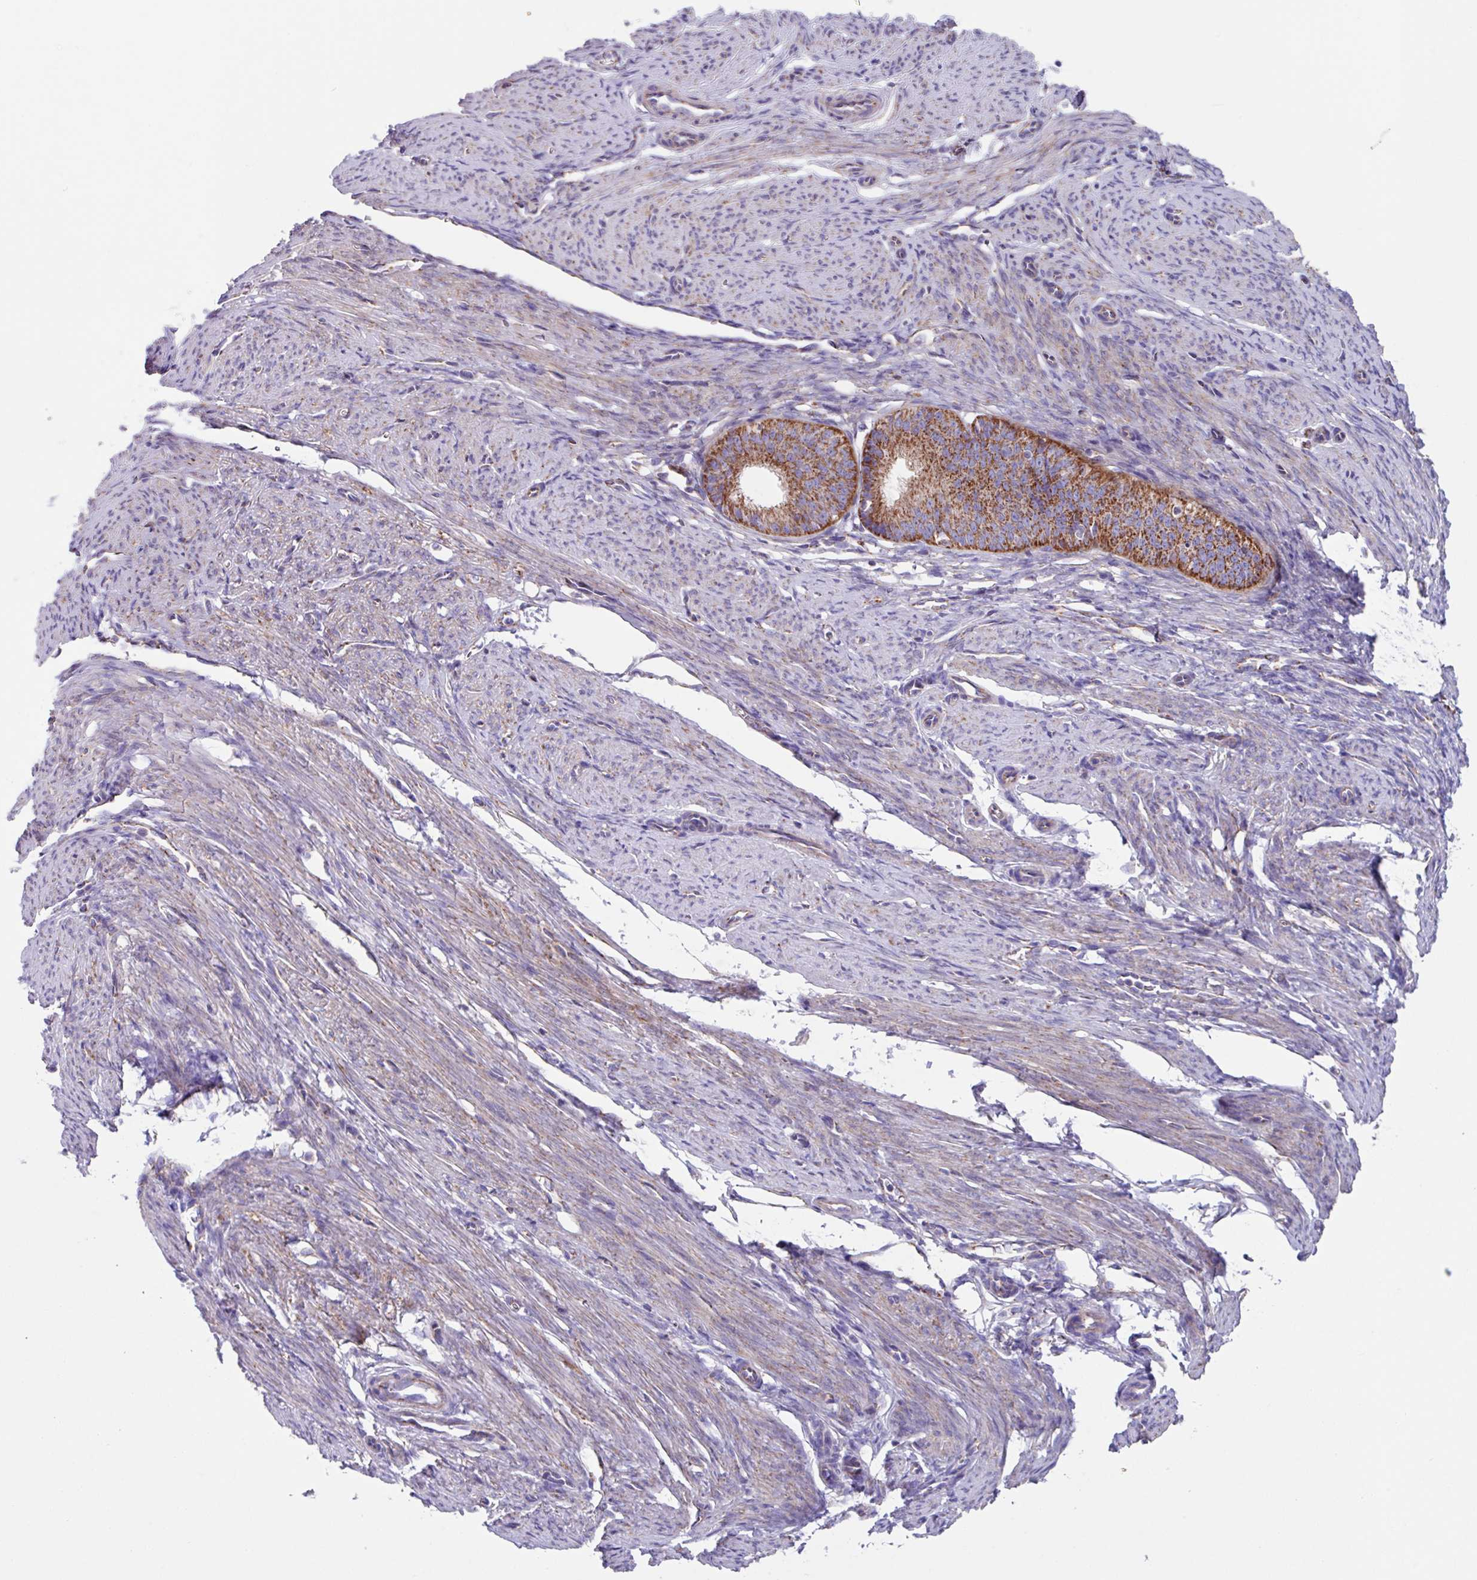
{"staining": {"intensity": "strong", "quantity": ">75%", "location": "cytoplasmic/membranous"}, "tissue": "endometrial cancer", "cell_type": "Tumor cells", "image_type": "cancer", "snomed": [{"axis": "morphology", "description": "Adenocarcinoma, NOS"}, {"axis": "topography", "description": "Endometrium"}], "caption": "Protein expression analysis of human endometrial adenocarcinoma reveals strong cytoplasmic/membranous staining in about >75% of tumor cells.", "gene": "OTULIN", "patient": {"sex": "female", "age": 51}}